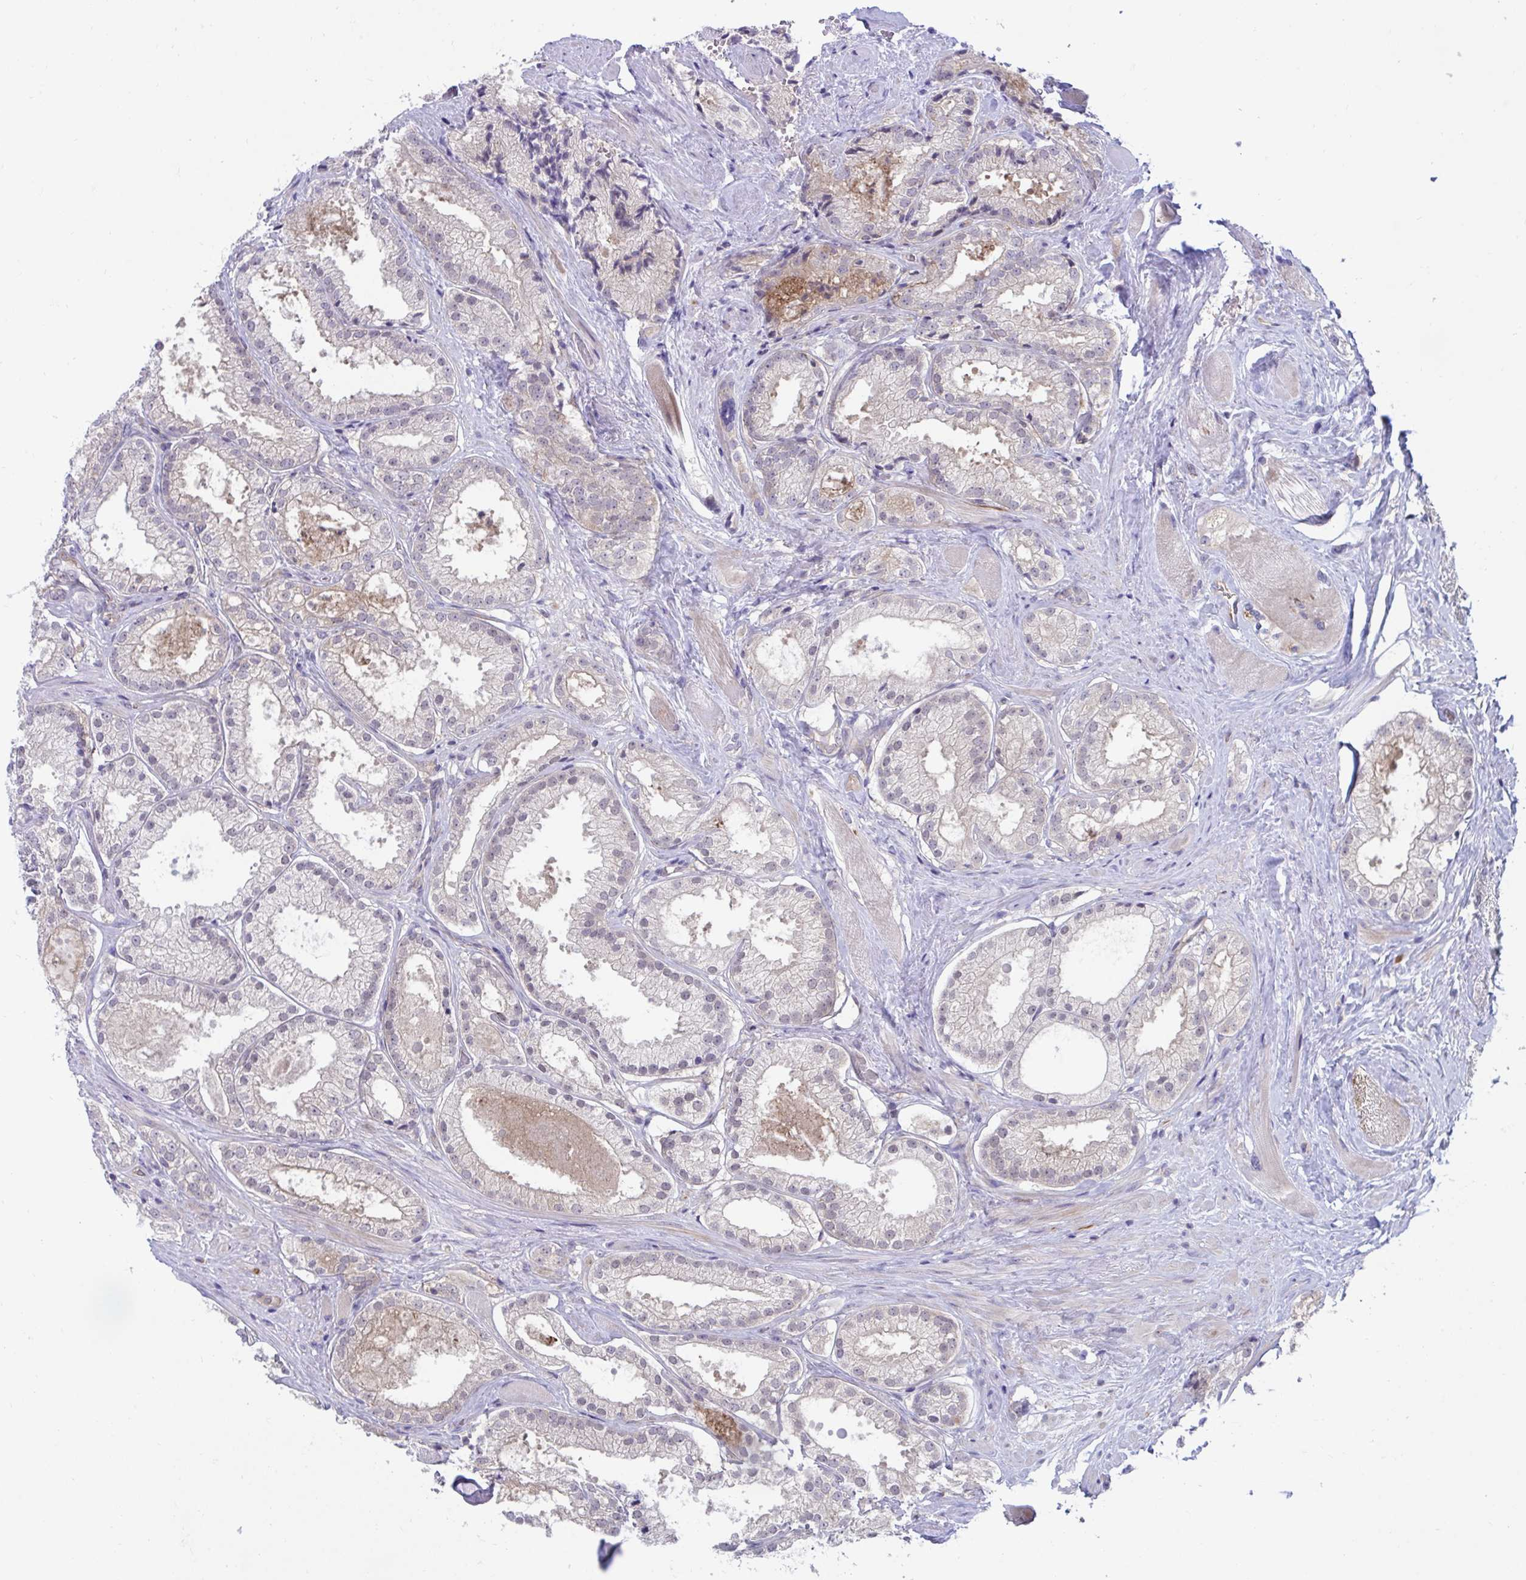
{"staining": {"intensity": "weak", "quantity": "<25%", "location": "nuclear"}, "tissue": "prostate cancer", "cell_type": "Tumor cells", "image_type": "cancer", "snomed": [{"axis": "morphology", "description": "Adenocarcinoma, High grade"}, {"axis": "topography", "description": "Prostate"}], "caption": "High magnification brightfield microscopy of prostate cancer stained with DAB (3,3'-diaminobenzidine) (brown) and counterstained with hematoxylin (blue): tumor cells show no significant positivity. (Stains: DAB immunohistochemistry (IHC) with hematoxylin counter stain, Microscopy: brightfield microscopy at high magnification).", "gene": "IST1", "patient": {"sex": "male", "age": 68}}